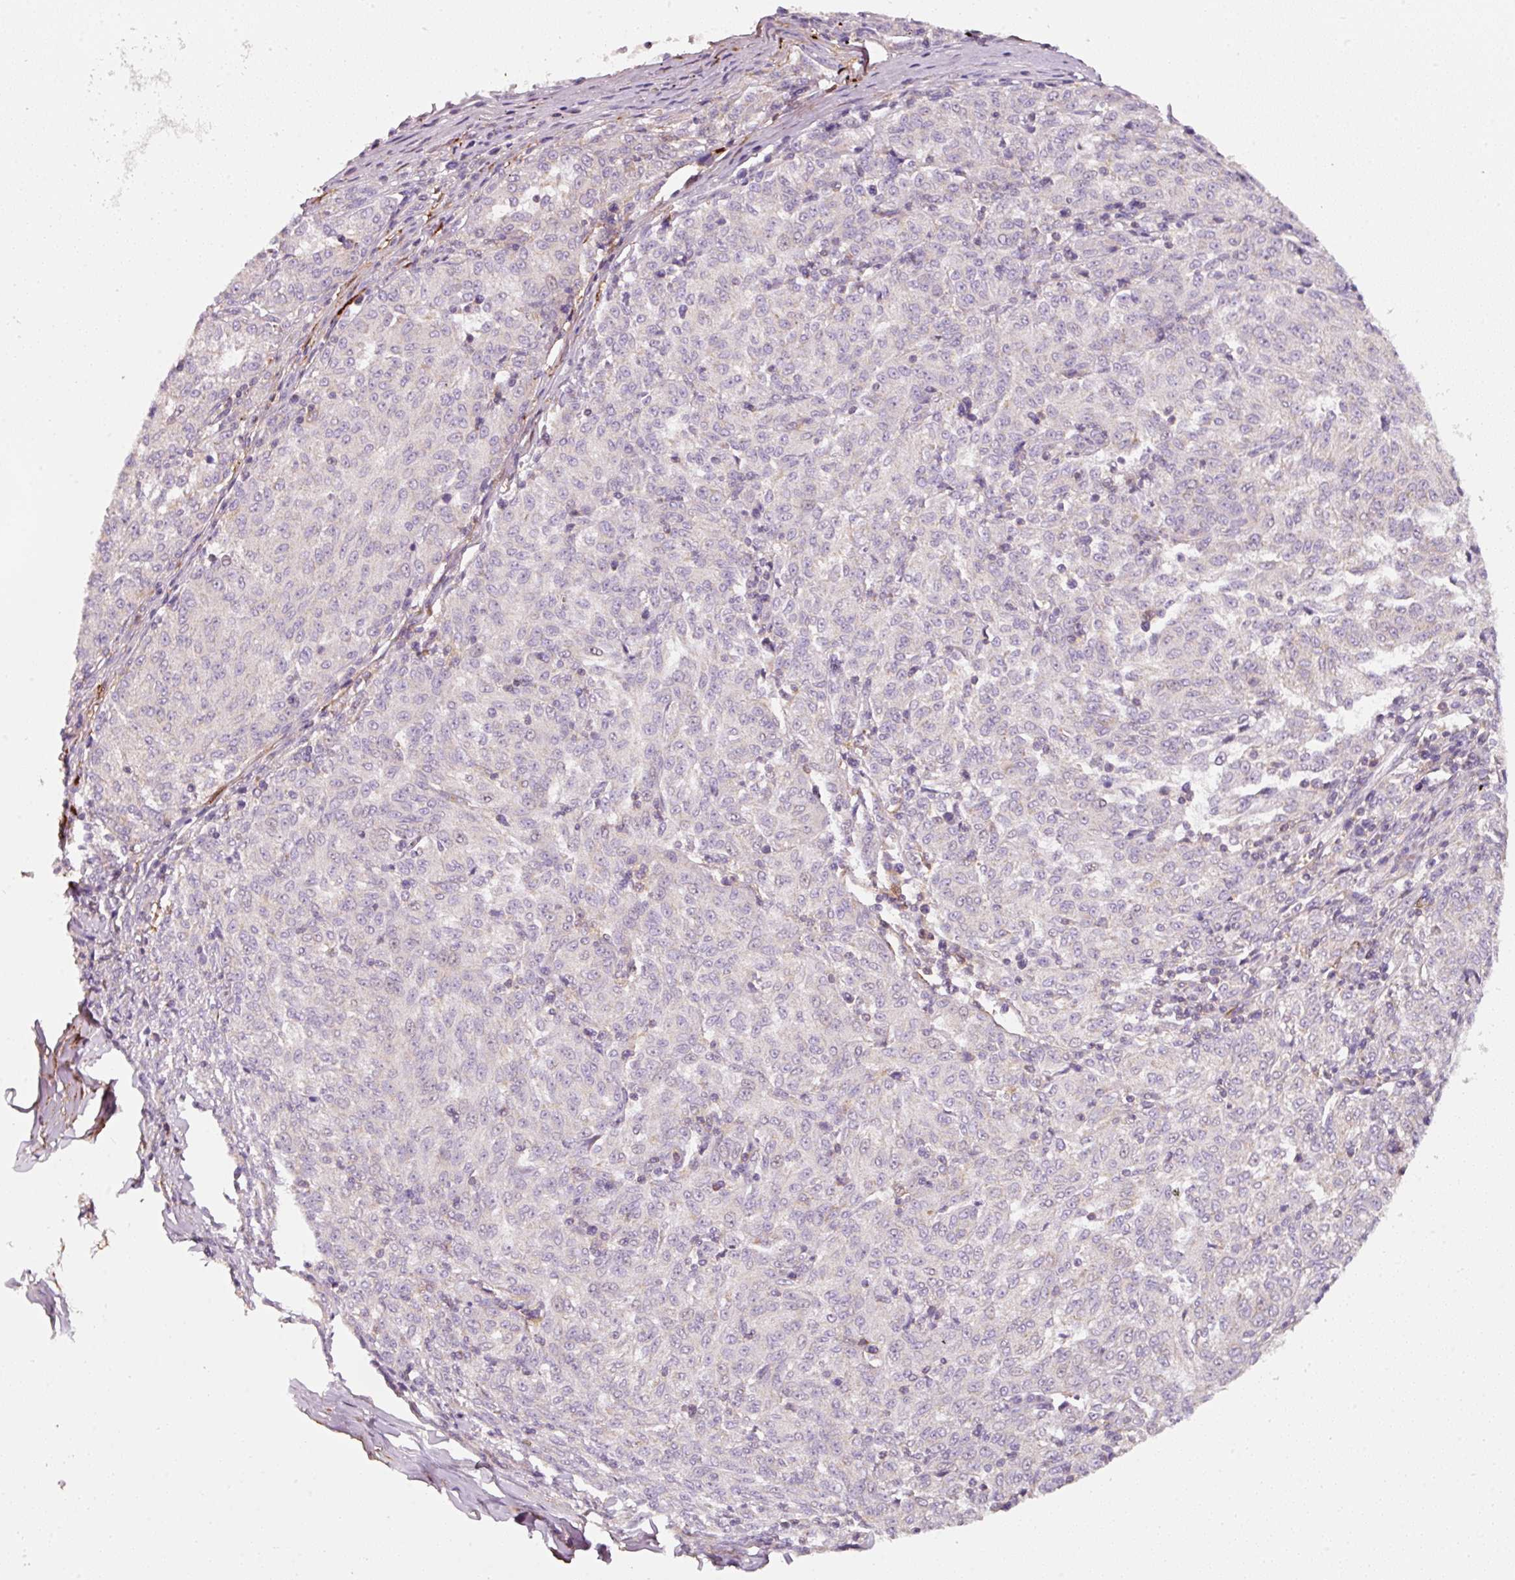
{"staining": {"intensity": "negative", "quantity": "none", "location": "none"}, "tissue": "melanoma", "cell_type": "Tumor cells", "image_type": "cancer", "snomed": [{"axis": "morphology", "description": "Malignant melanoma, NOS"}, {"axis": "topography", "description": "Skin"}], "caption": "Tumor cells are negative for brown protein staining in melanoma.", "gene": "IQGAP2", "patient": {"sex": "female", "age": 72}}